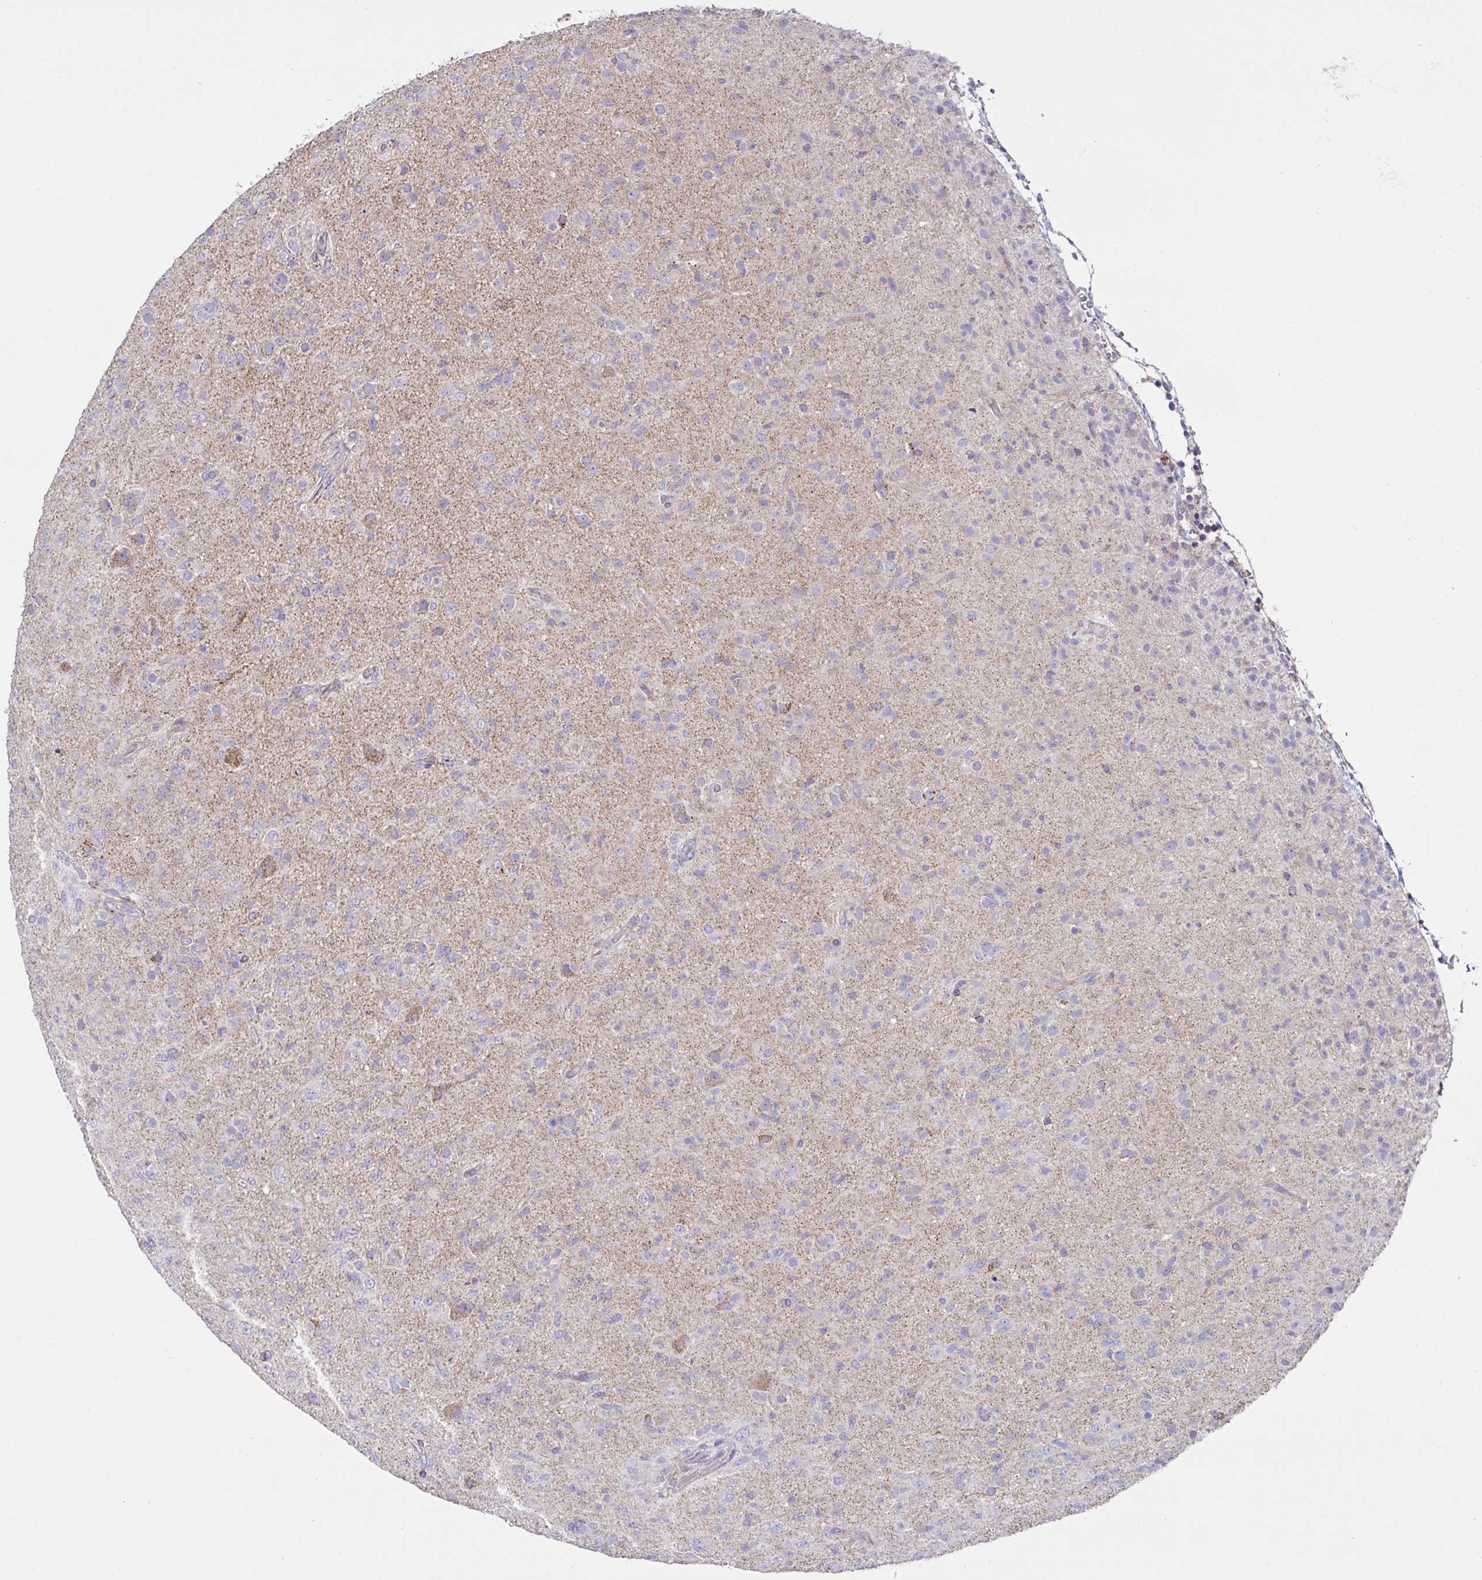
{"staining": {"intensity": "negative", "quantity": "none", "location": "none"}, "tissue": "glioma", "cell_type": "Tumor cells", "image_type": "cancer", "snomed": [{"axis": "morphology", "description": "Glioma, malignant, Low grade"}, {"axis": "topography", "description": "Brain"}], "caption": "Immunohistochemical staining of glioma reveals no significant staining in tumor cells.", "gene": "DOK7", "patient": {"sex": "male", "age": 65}}